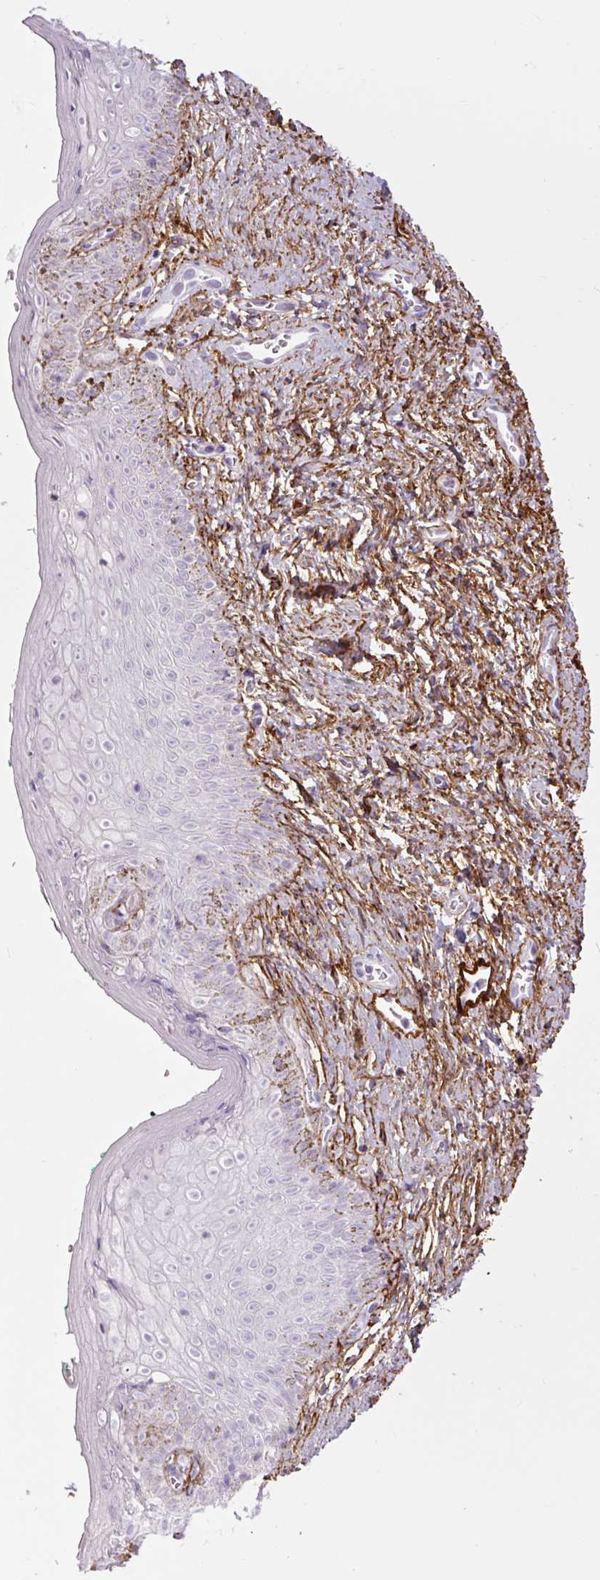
{"staining": {"intensity": "negative", "quantity": "none", "location": "none"}, "tissue": "vagina", "cell_type": "Squamous epithelial cells", "image_type": "normal", "snomed": [{"axis": "morphology", "description": "Normal tissue, NOS"}, {"axis": "topography", "description": "Vulva"}, {"axis": "topography", "description": "Vagina"}, {"axis": "topography", "description": "Peripheral nerve tissue"}], "caption": "Immunohistochemistry histopathology image of benign vagina: vagina stained with DAB (3,3'-diaminobenzidine) reveals no significant protein expression in squamous epithelial cells.", "gene": "FBN1", "patient": {"sex": "female", "age": 66}}